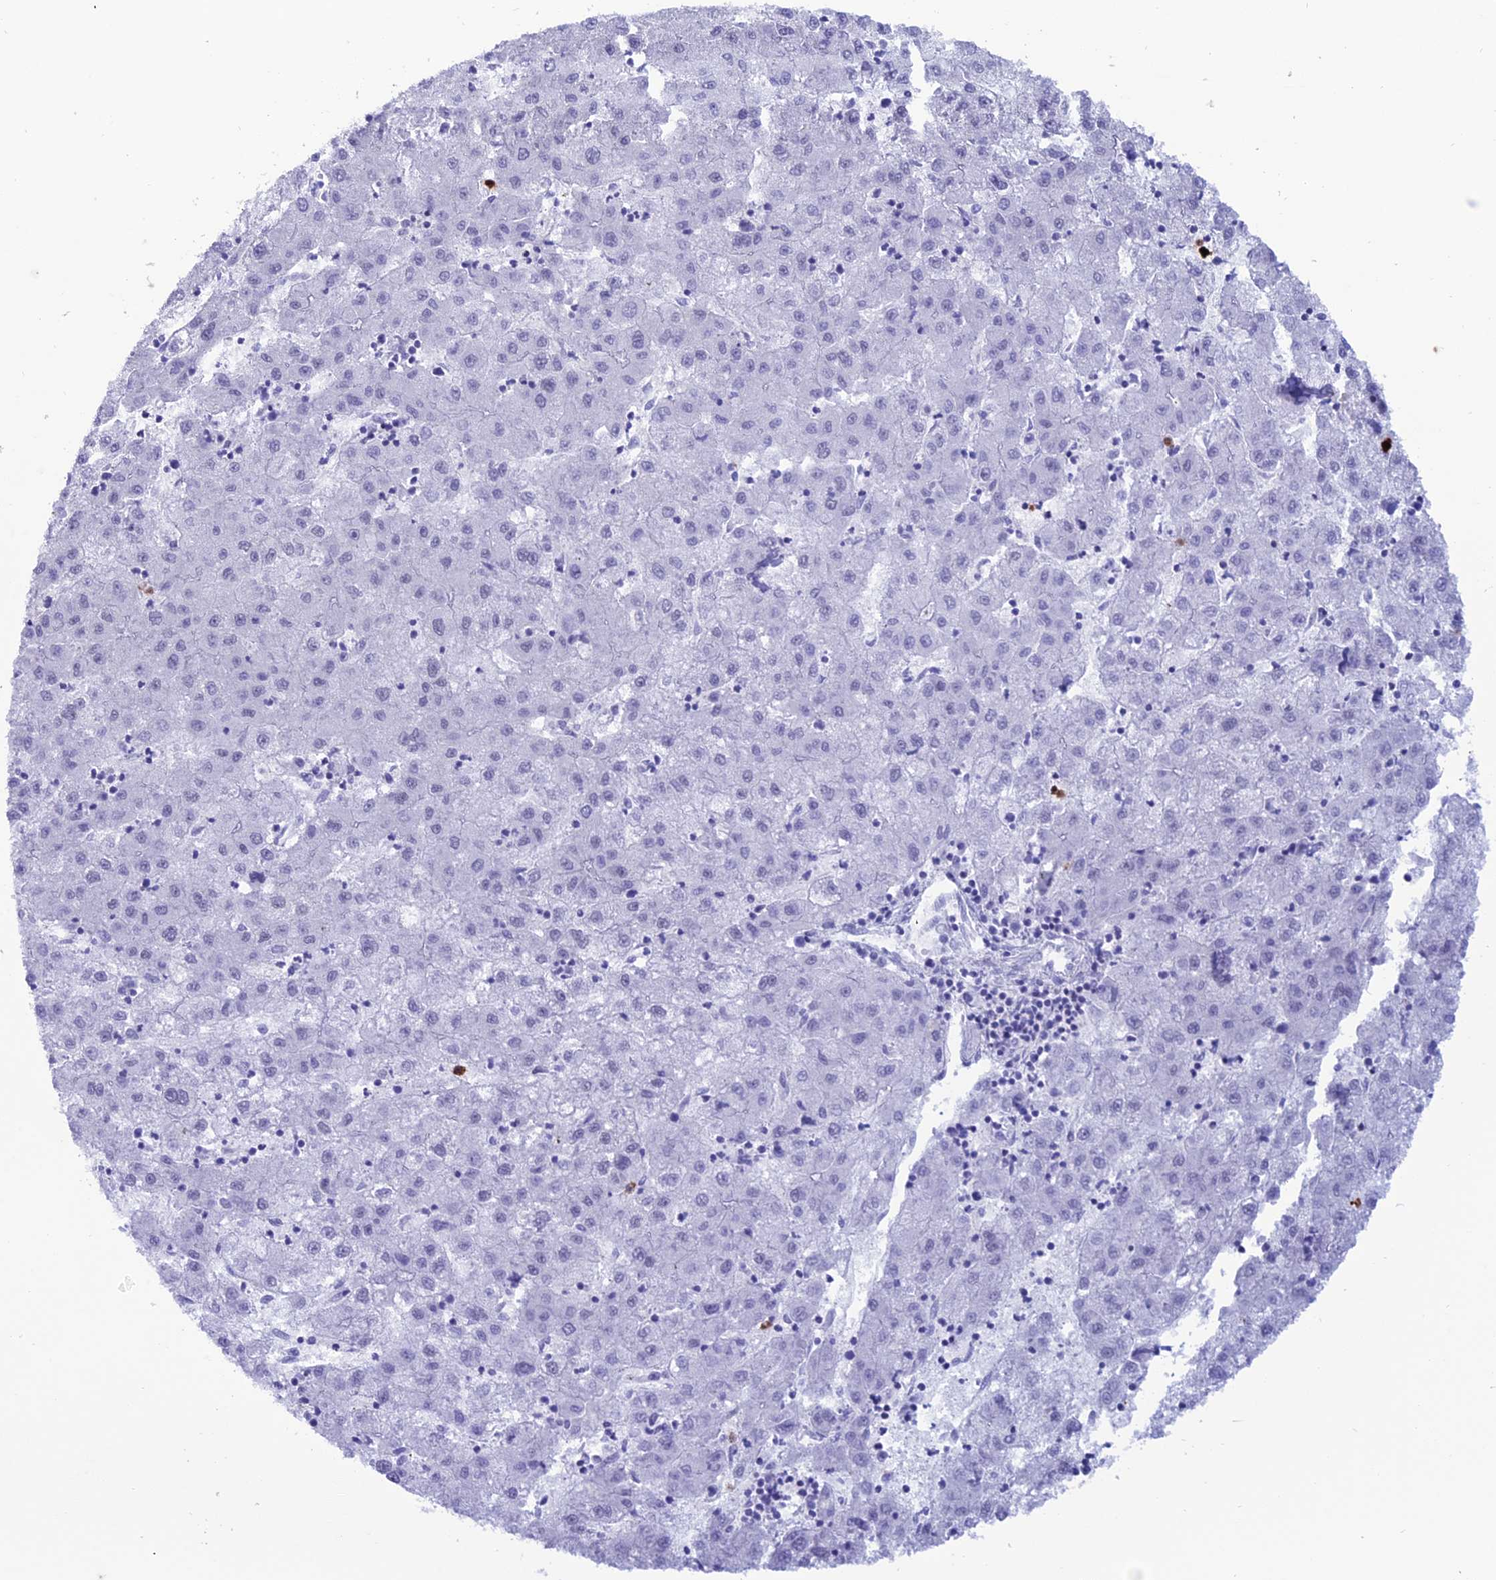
{"staining": {"intensity": "negative", "quantity": "none", "location": "none"}, "tissue": "liver cancer", "cell_type": "Tumor cells", "image_type": "cancer", "snomed": [{"axis": "morphology", "description": "Carcinoma, Hepatocellular, NOS"}, {"axis": "topography", "description": "Liver"}], "caption": "A photomicrograph of liver cancer stained for a protein demonstrates no brown staining in tumor cells. (DAB immunohistochemistry with hematoxylin counter stain).", "gene": "MFSD2B", "patient": {"sex": "male", "age": 72}}